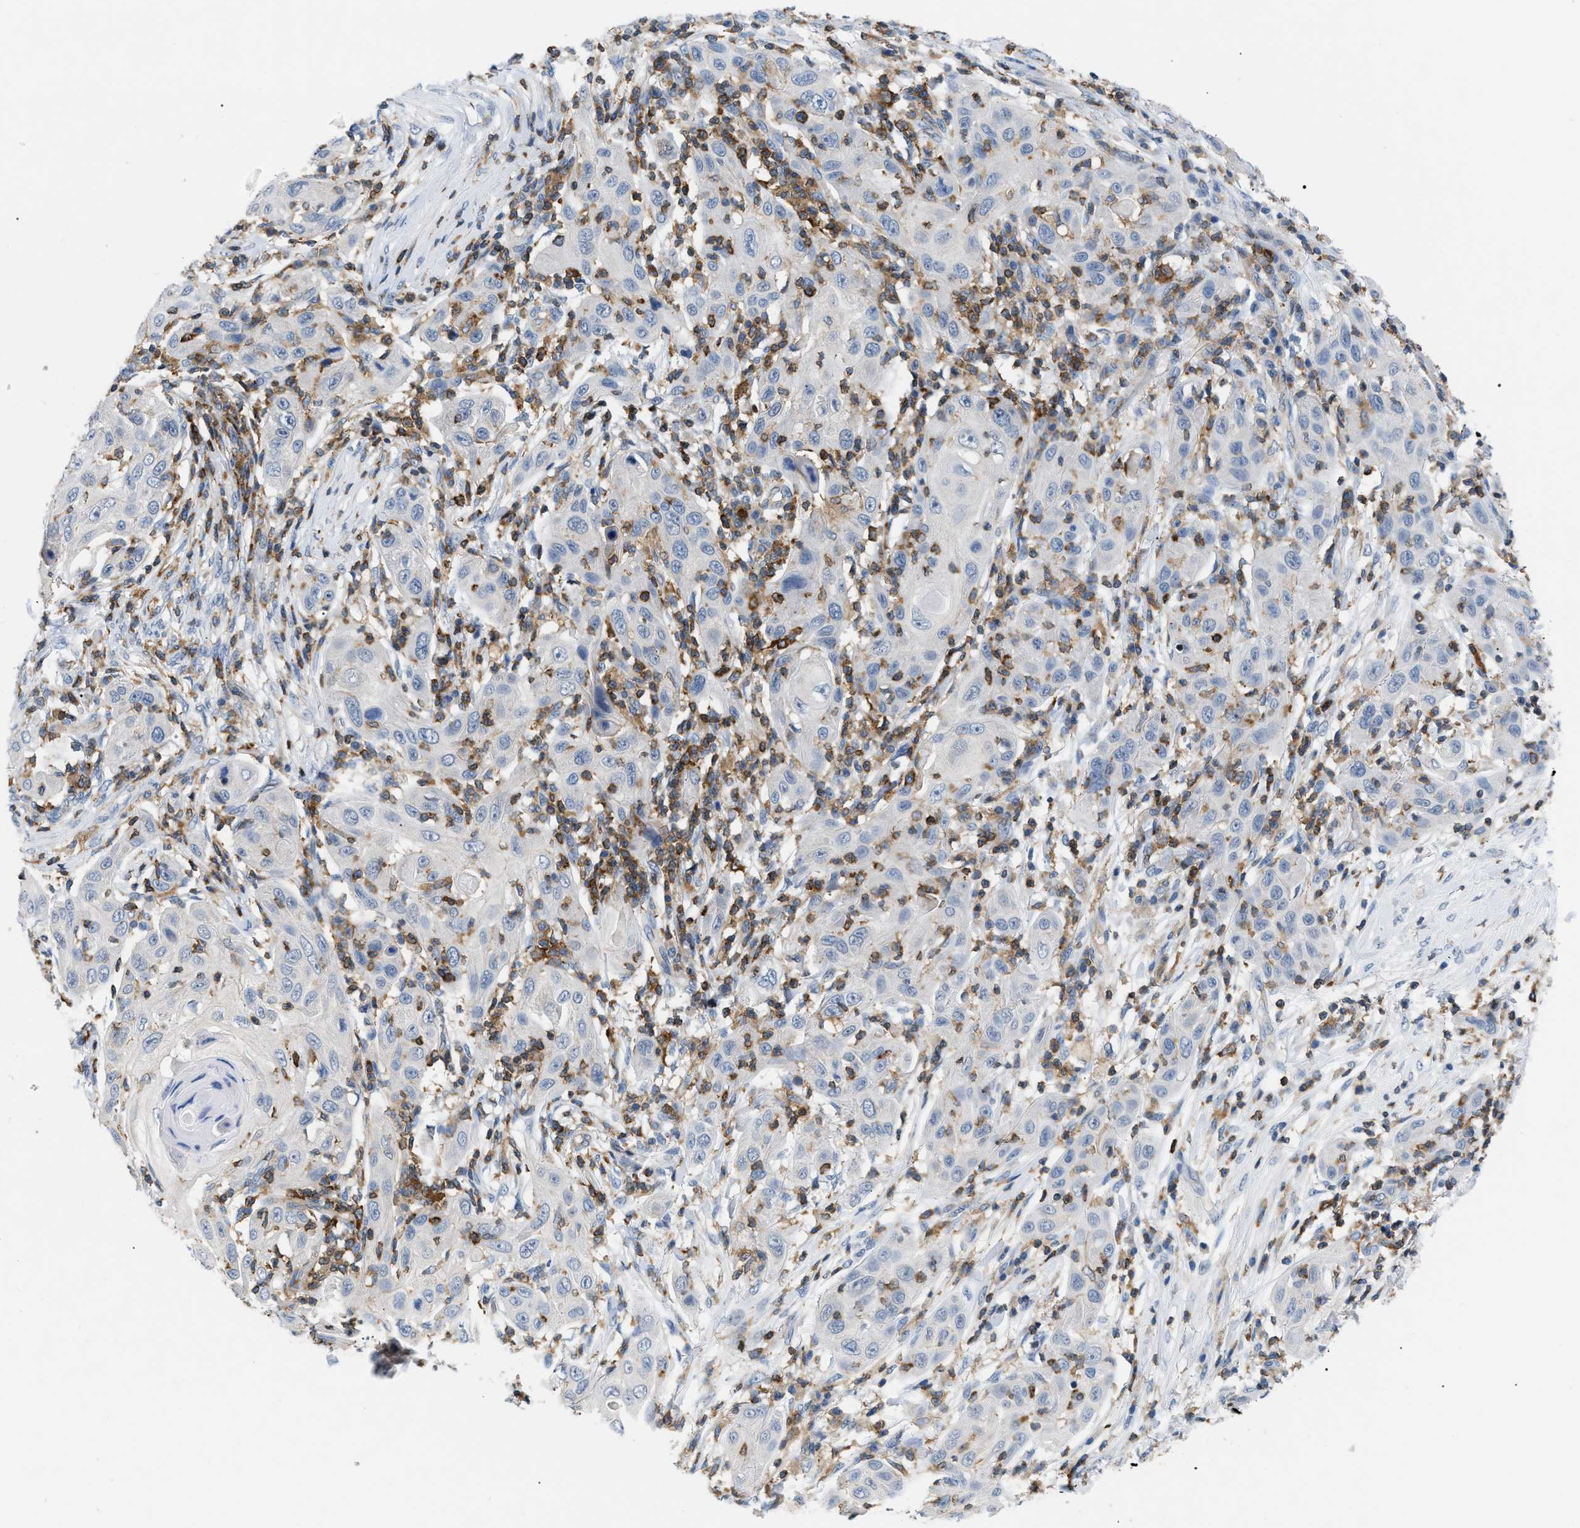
{"staining": {"intensity": "negative", "quantity": "none", "location": "none"}, "tissue": "skin cancer", "cell_type": "Tumor cells", "image_type": "cancer", "snomed": [{"axis": "morphology", "description": "Squamous cell carcinoma, NOS"}, {"axis": "topography", "description": "Skin"}], "caption": "Tumor cells show no significant protein positivity in skin squamous cell carcinoma.", "gene": "INPP5D", "patient": {"sex": "female", "age": 88}}